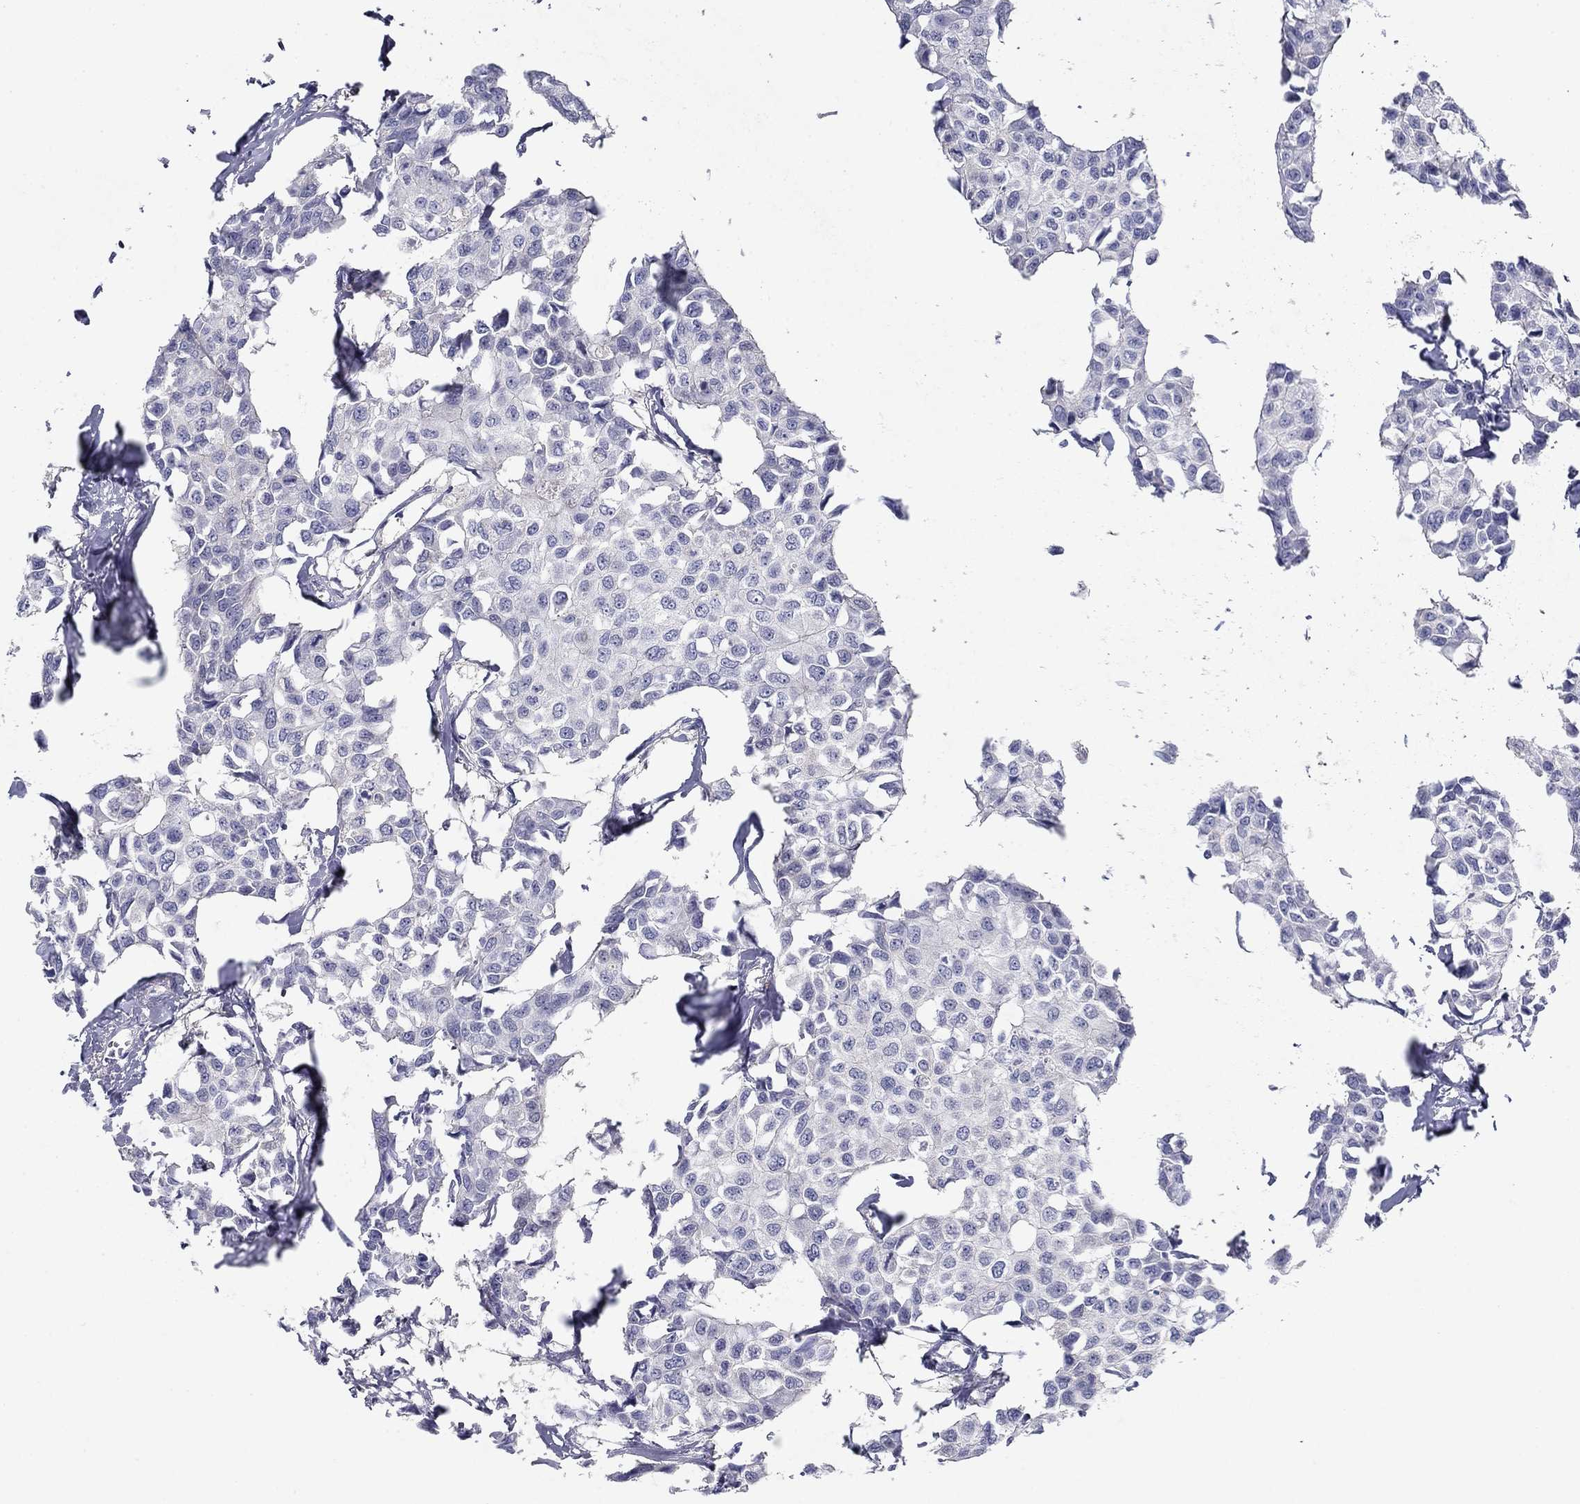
{"staining": {"intensity": "negative", "quantity": "none", "location": "none"}, "tissue": "breast cancer", "cell_type": "Tumor cells", "image_type": "cancer", "snomed": [{"axis": "morphology", "description": "Duct carcinoma"}, {"axis": "topography", "description": "Breast"}], "caption": "DAB immunohistochemical staining of intraductal carcinoma (breast) displays no significant positivity in tumor cells.", "gene": "PLS1", "patient": {"sex": "female", "age": 80}}